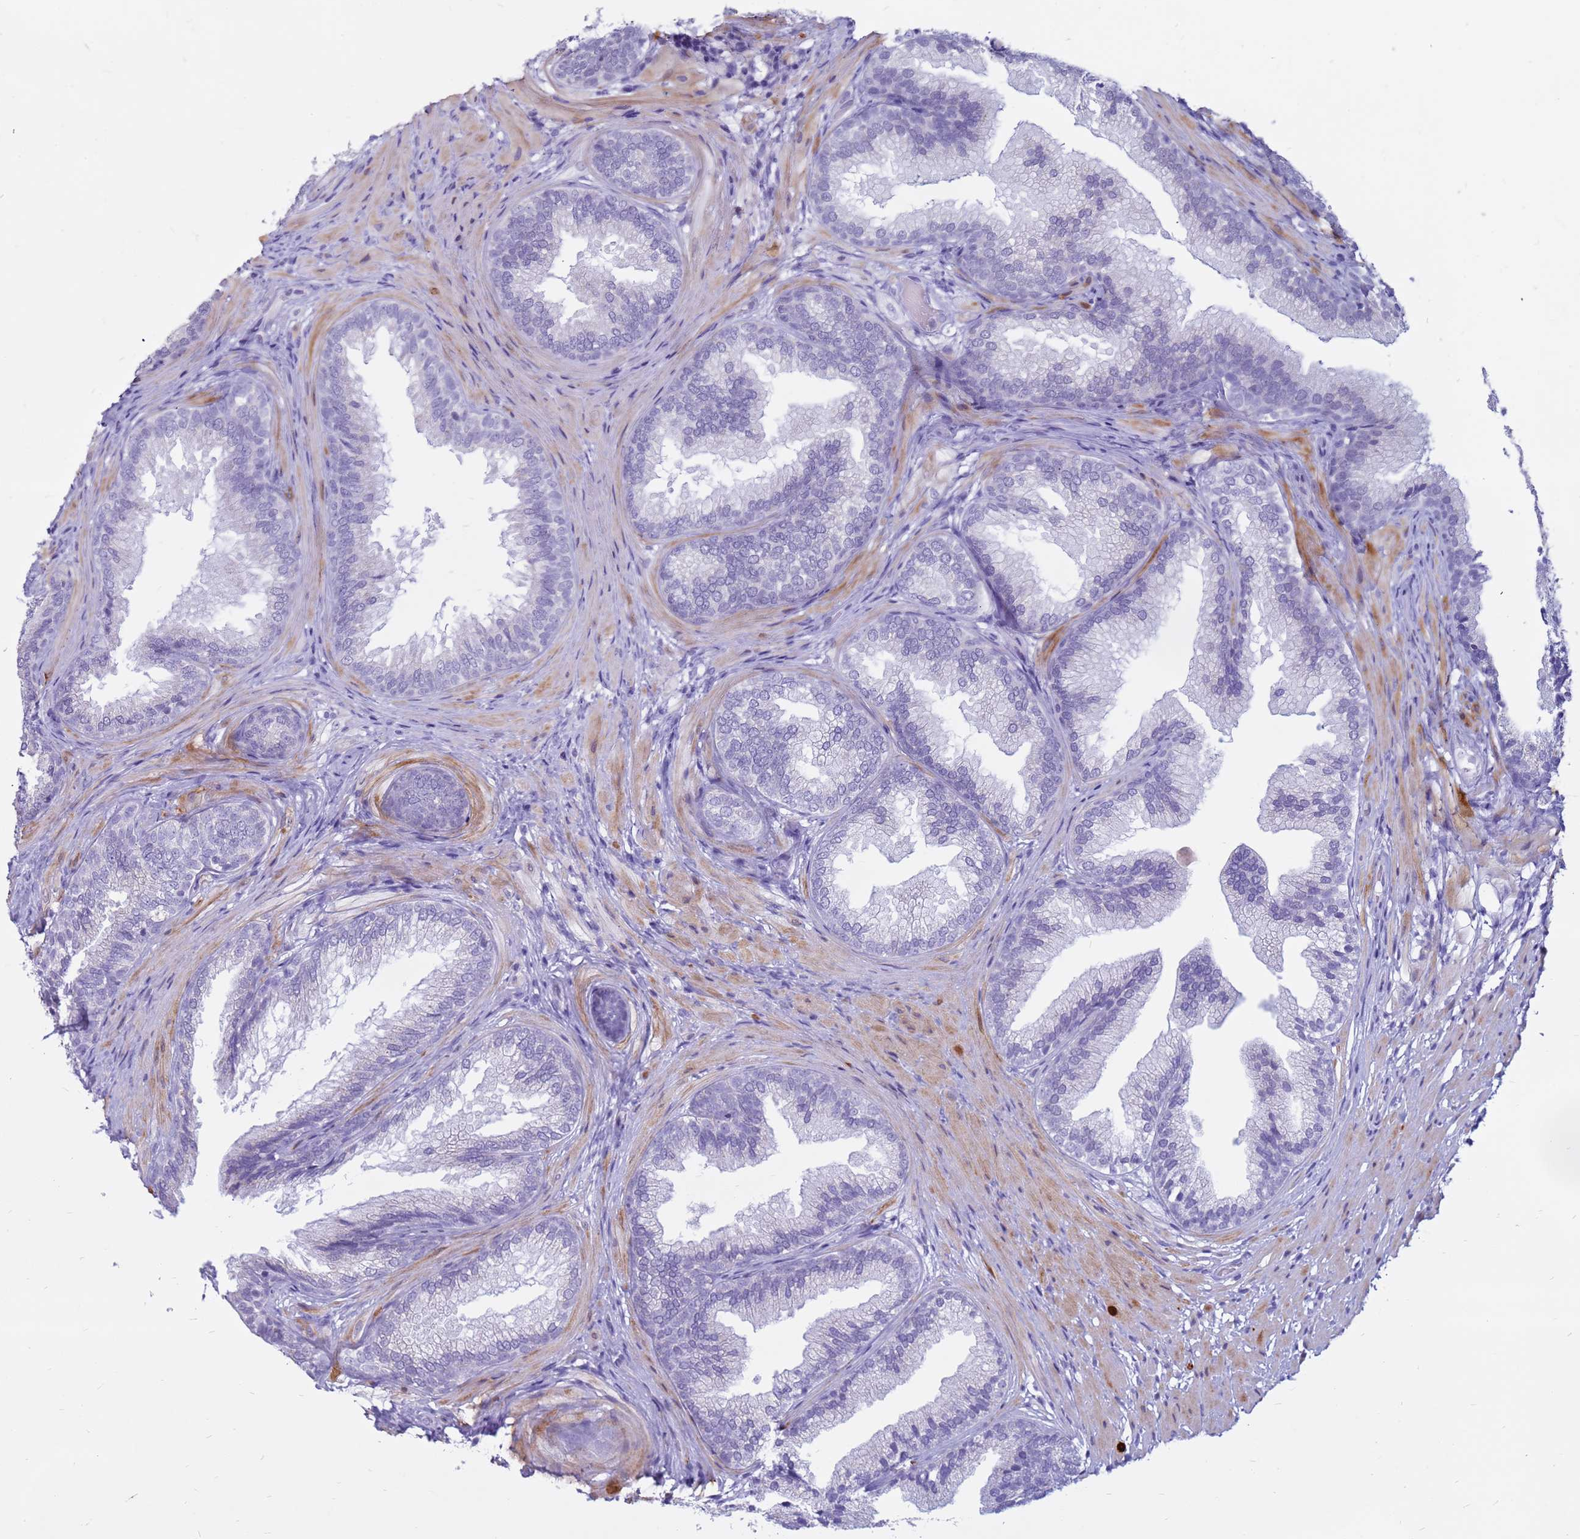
{"staining": {"intensity": "negative", "quantity": "none", "location": "none"}, "tissue": "prostate", "cell_type": "Glandular cells", "image_type": "normal", "snomed": [{"axis": "morphology", "description": "Normal tissue, NOS"}, {"axis": "topography", "description": "Prostate"}], "caption": "A high-resolution histopathology image shows immunohistochemistry (IHC) staining of benign prostate, which displays no significant positivity in glandular cells.", "gene": "CDK2AP2", "patient": {"sex": "male", "age": 76}}